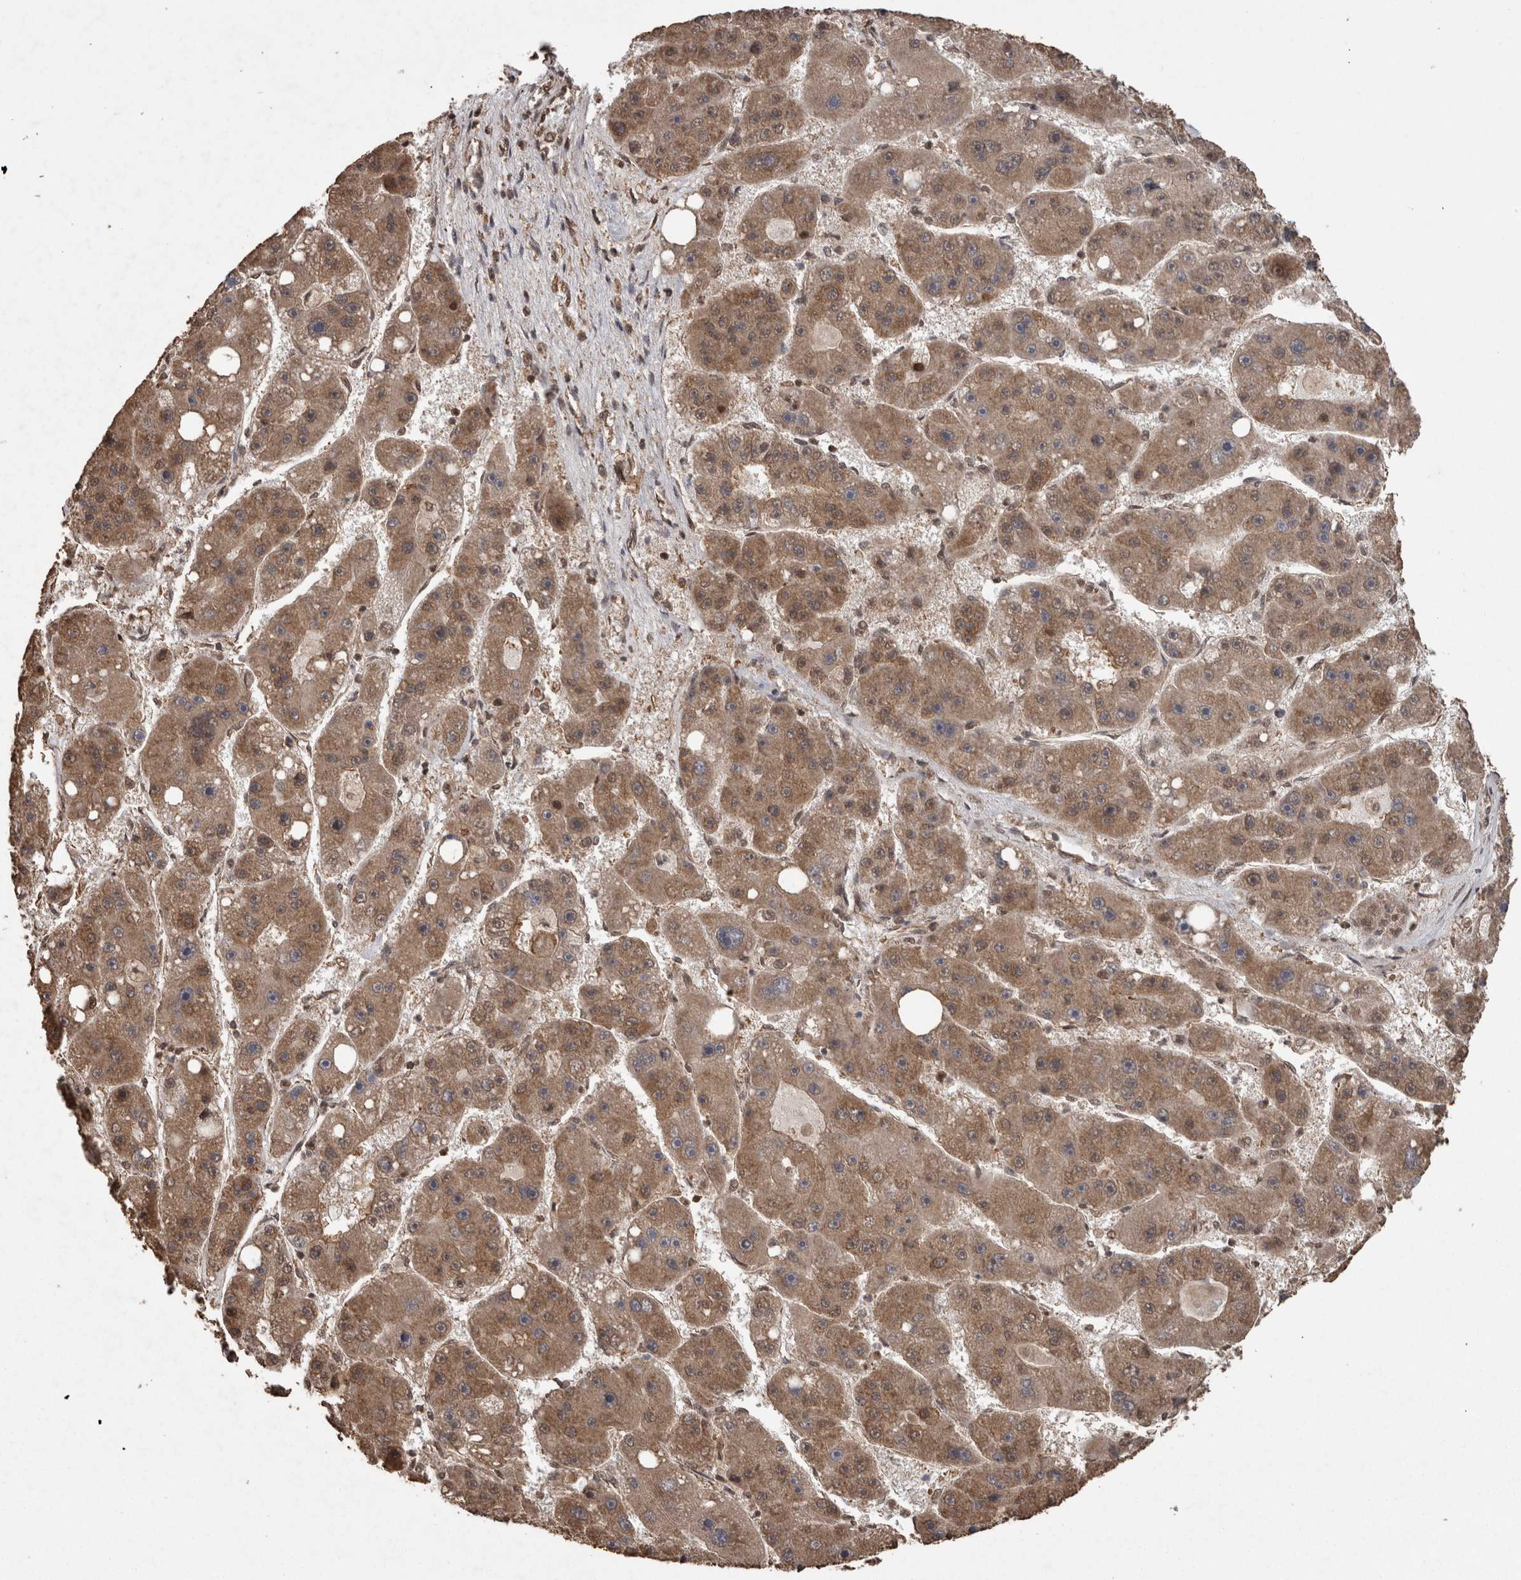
{"staining": {"intensity": "moderate", "quantity": ">75%", "location": "cytoplasmic/membranous"}, "tissue": "liver cancer", "cell_type": "Tumor cells", "image_type": "cancer", "snomed": [{"axis": "morphology", "description": "Carcinoma, Hepatocellular, NOS"}, {"axis": "topography", "description": "Liver"}], "caption": "This photomicrograph shows IHC staining of liver cancer (hepatocellular carcinoma), with medium moderate cytoplasmic/membranous positivity in approximately >75% of tumor cells.", "gene": "PINK1", "patient": {"sex": "female", "age": 61}}